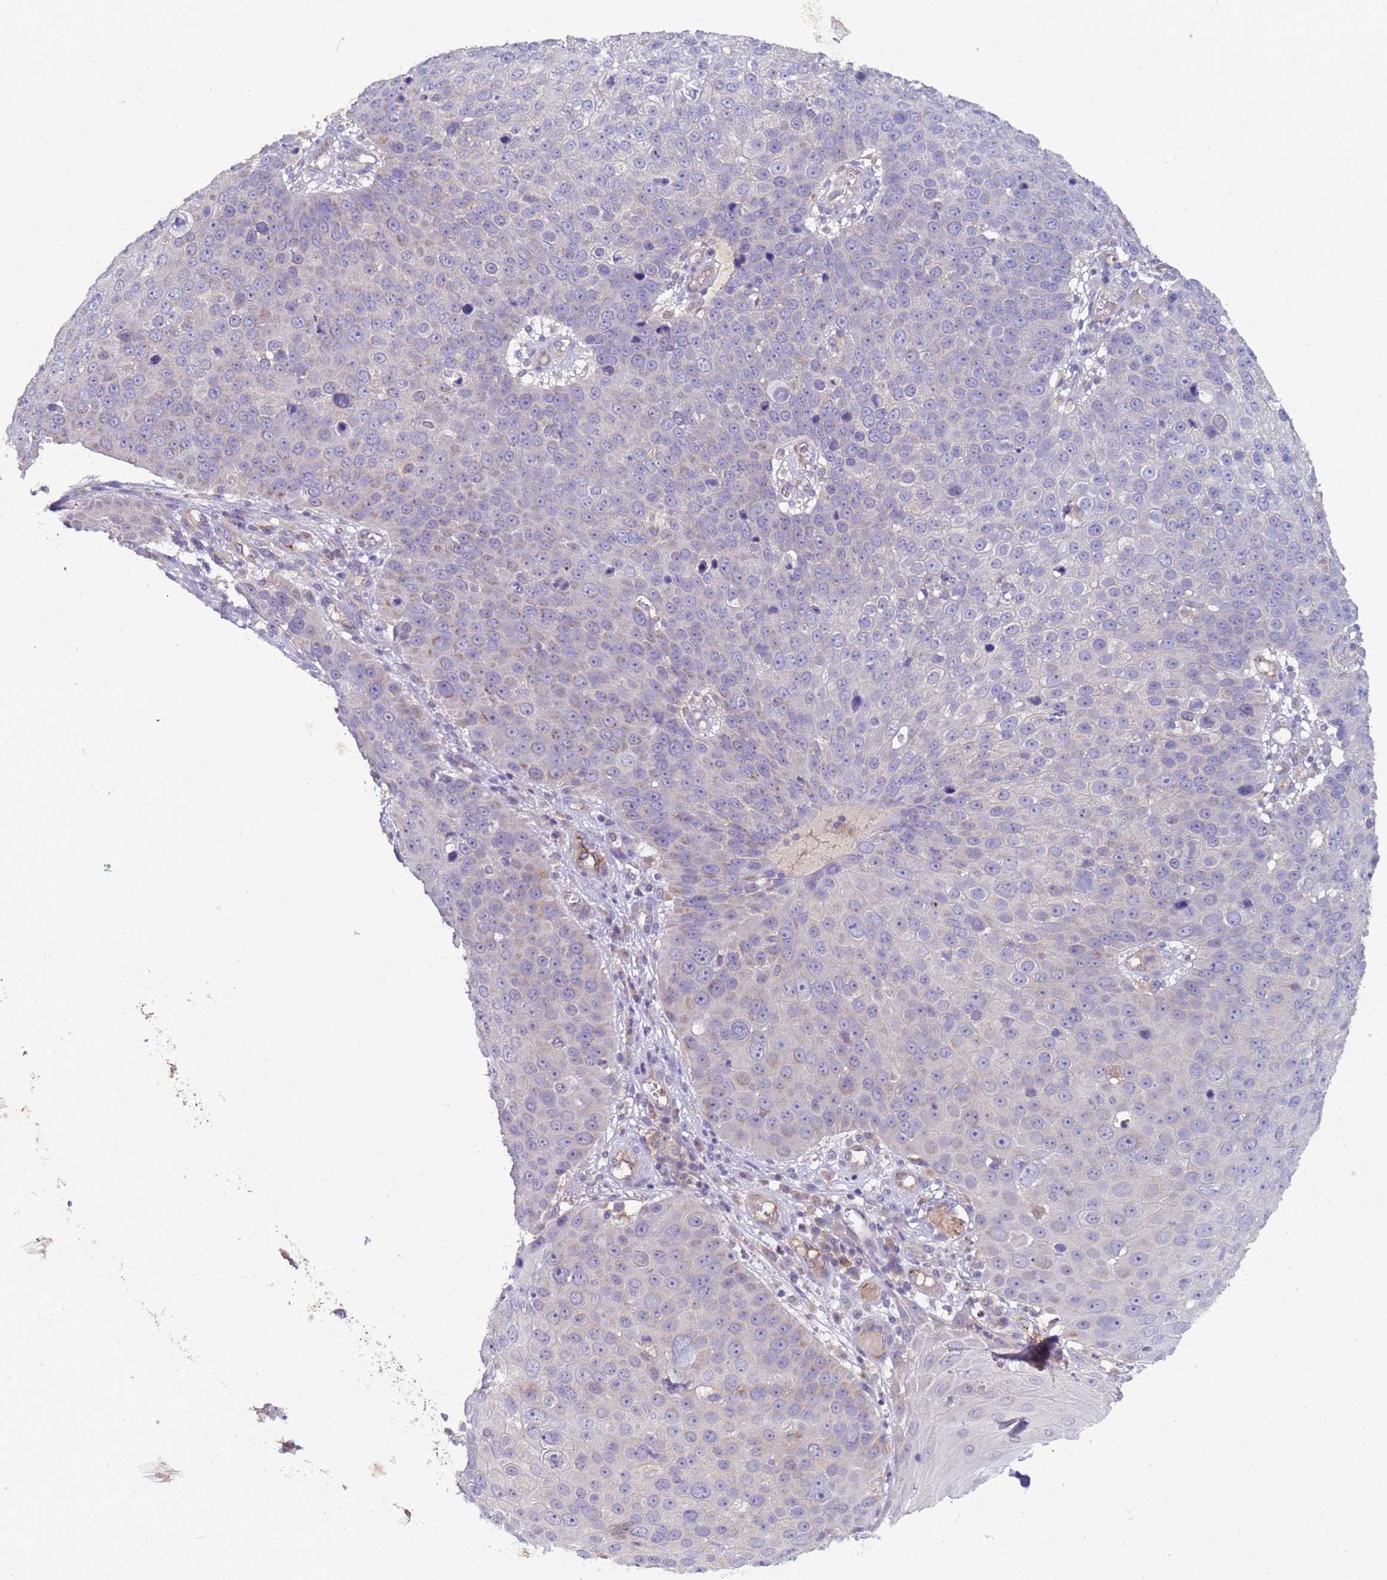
{"staining": {"intensity": "negative", "quantity": "none", "location": "none"}, "tissue": "skin cancer", "cell_type": "Tumor cells", "image_type": "cancer", "snomed": [{"axis": "morphology", "description": "Squamous cell carcinoma, NOS"}, {"axis": "topography", "description": "Skin"}], "caption": "Image shows no protein positivity in tumor cells of skin cancer (squamous cell carcinoma) tissue.", "gene": "ZNF248", "patient": {"sex": "male", "age": 71}}